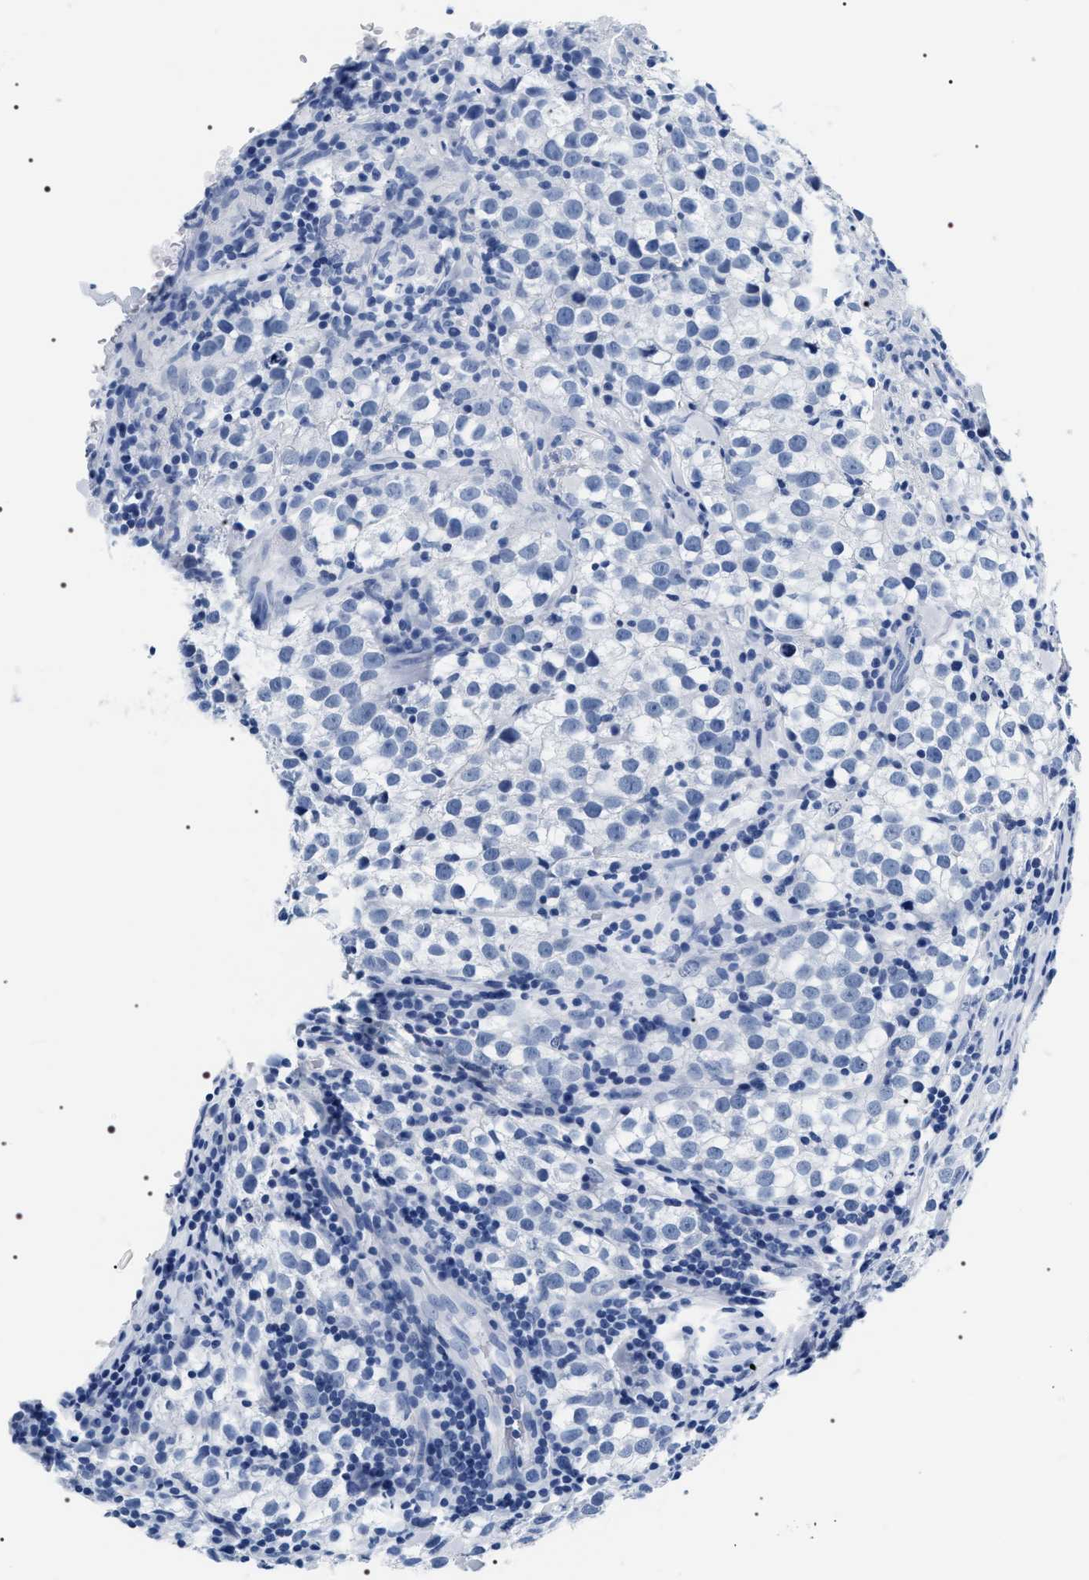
{"staining": {"intensity": "negative", "quantity": "none", "location": "none"}, "tissue": "testis cancer", "cell_type": "Tumor cells", "image_type": "cancer", "snomed": [{"axis": "morphology", "description": "Seminoma, NOS"}, {"axis": "morphology", "description": "Carcinoma, Embryonal, NOS"}, {"axis": "topography", "description": "Testis"}], "caption": "Testis embryonal carcinoma stained for a protein using IHC reveals no positivity tumor cells.", "gene": "ADH4", "patient": {"sex": "male", "age": 36}}